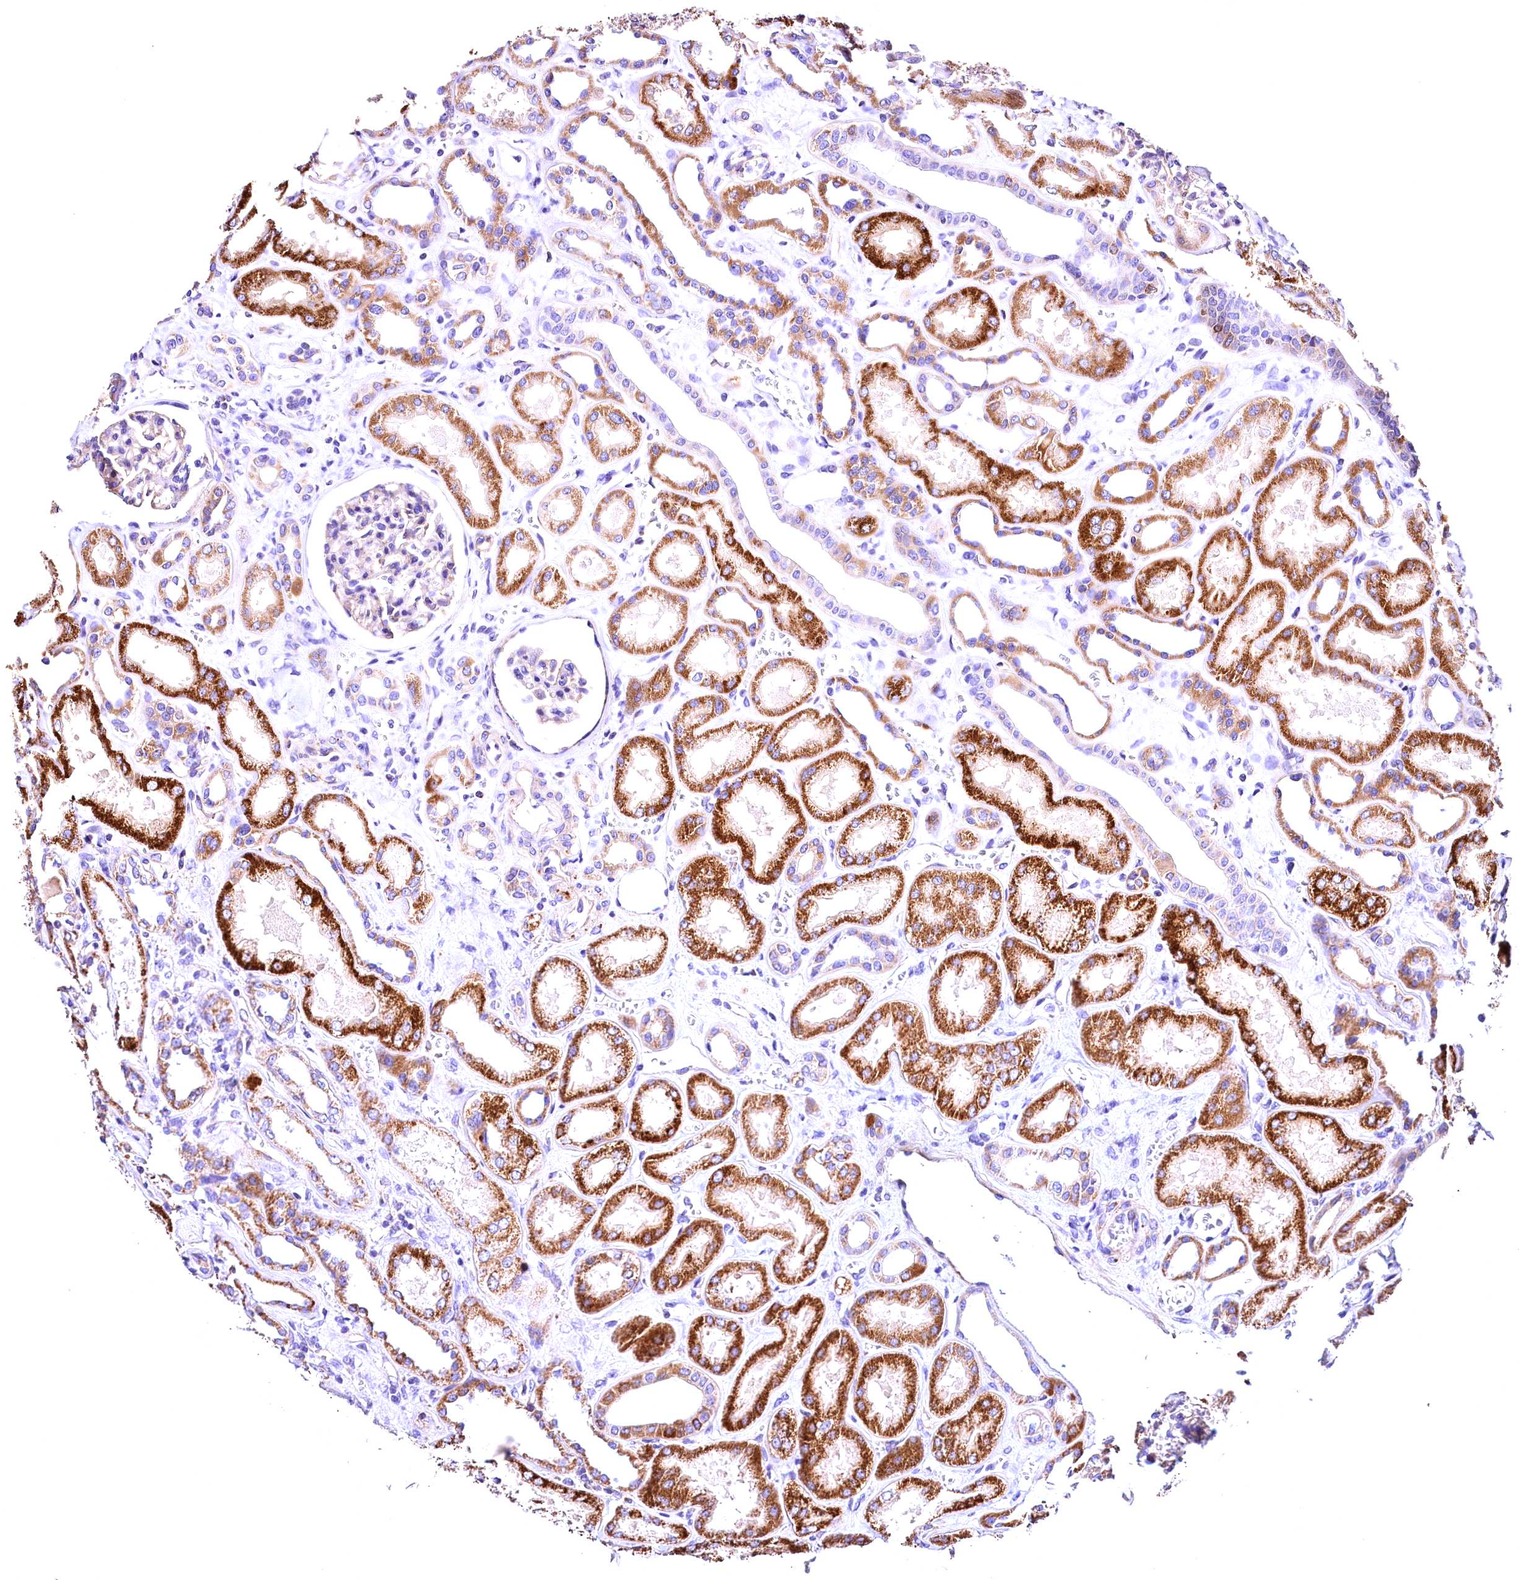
{"staining": {"intensity": "weak", "quantity": "<25%", "location": "cytoplasmic/membranous"}, "tissue": "kidney", "cell_type": "Cells in glomeruli", "image_type": "normal", "snomed": [{"axis": "morphology", "description": "Normal tissue, NOS"}, {"axis": "morphology", "description": "Adenocarcinoma, NOS"}, {"axis": "topography", "description": "Kidney"}], "caption": "A high-resolution micrograph shows IHC staining of unremarkable kidney, which demonstrates no significant positivity in cells in glomeruli. (DAB (3,3'-diaminobenzidine) immunohistochemistry, high magnification).", "gene": "ACAA2", "patient": {"sex": "female", "age": 68}}